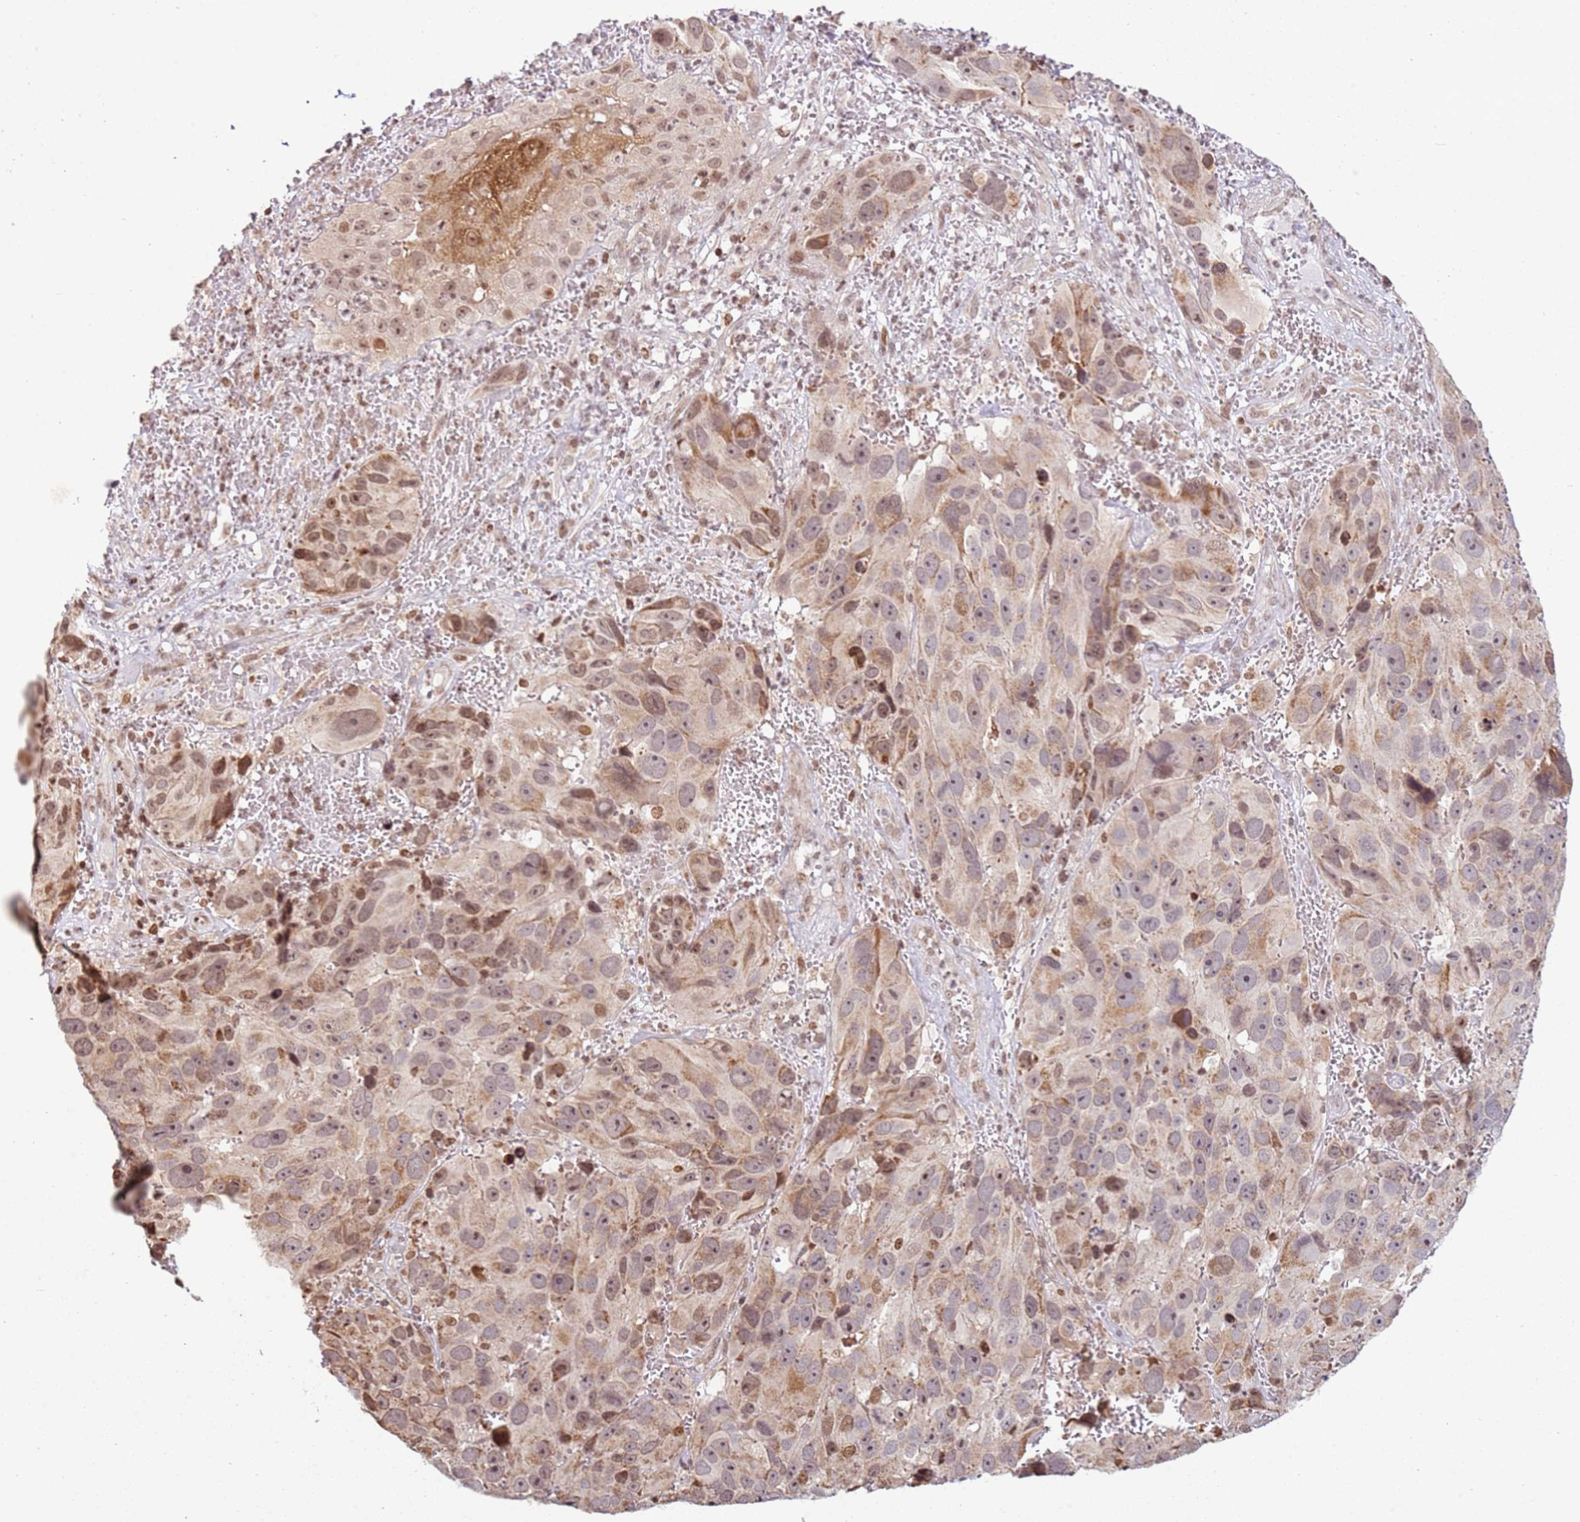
{"staining": {"intensity": "moderate", "quantity": ">75%", "location": "cytoplasmic/membranous"}, "tissue": "melanoma", "cell_type": "Tumor cells", "image_type": "cancer", "snomed": [{"axis": "morphology", "description": "Malignant melanoma, NOS"}, {"axis": "topography", "description": "Skin"}], "caption": "This is an image of immunohistochemistry (IHC) staining of malignant melanoma, which shows moderate expression in the cytoplasmic/membranous of tumor cells.", "gene": "SCAF1", "patient": {"sex": "male", "age": 84}}